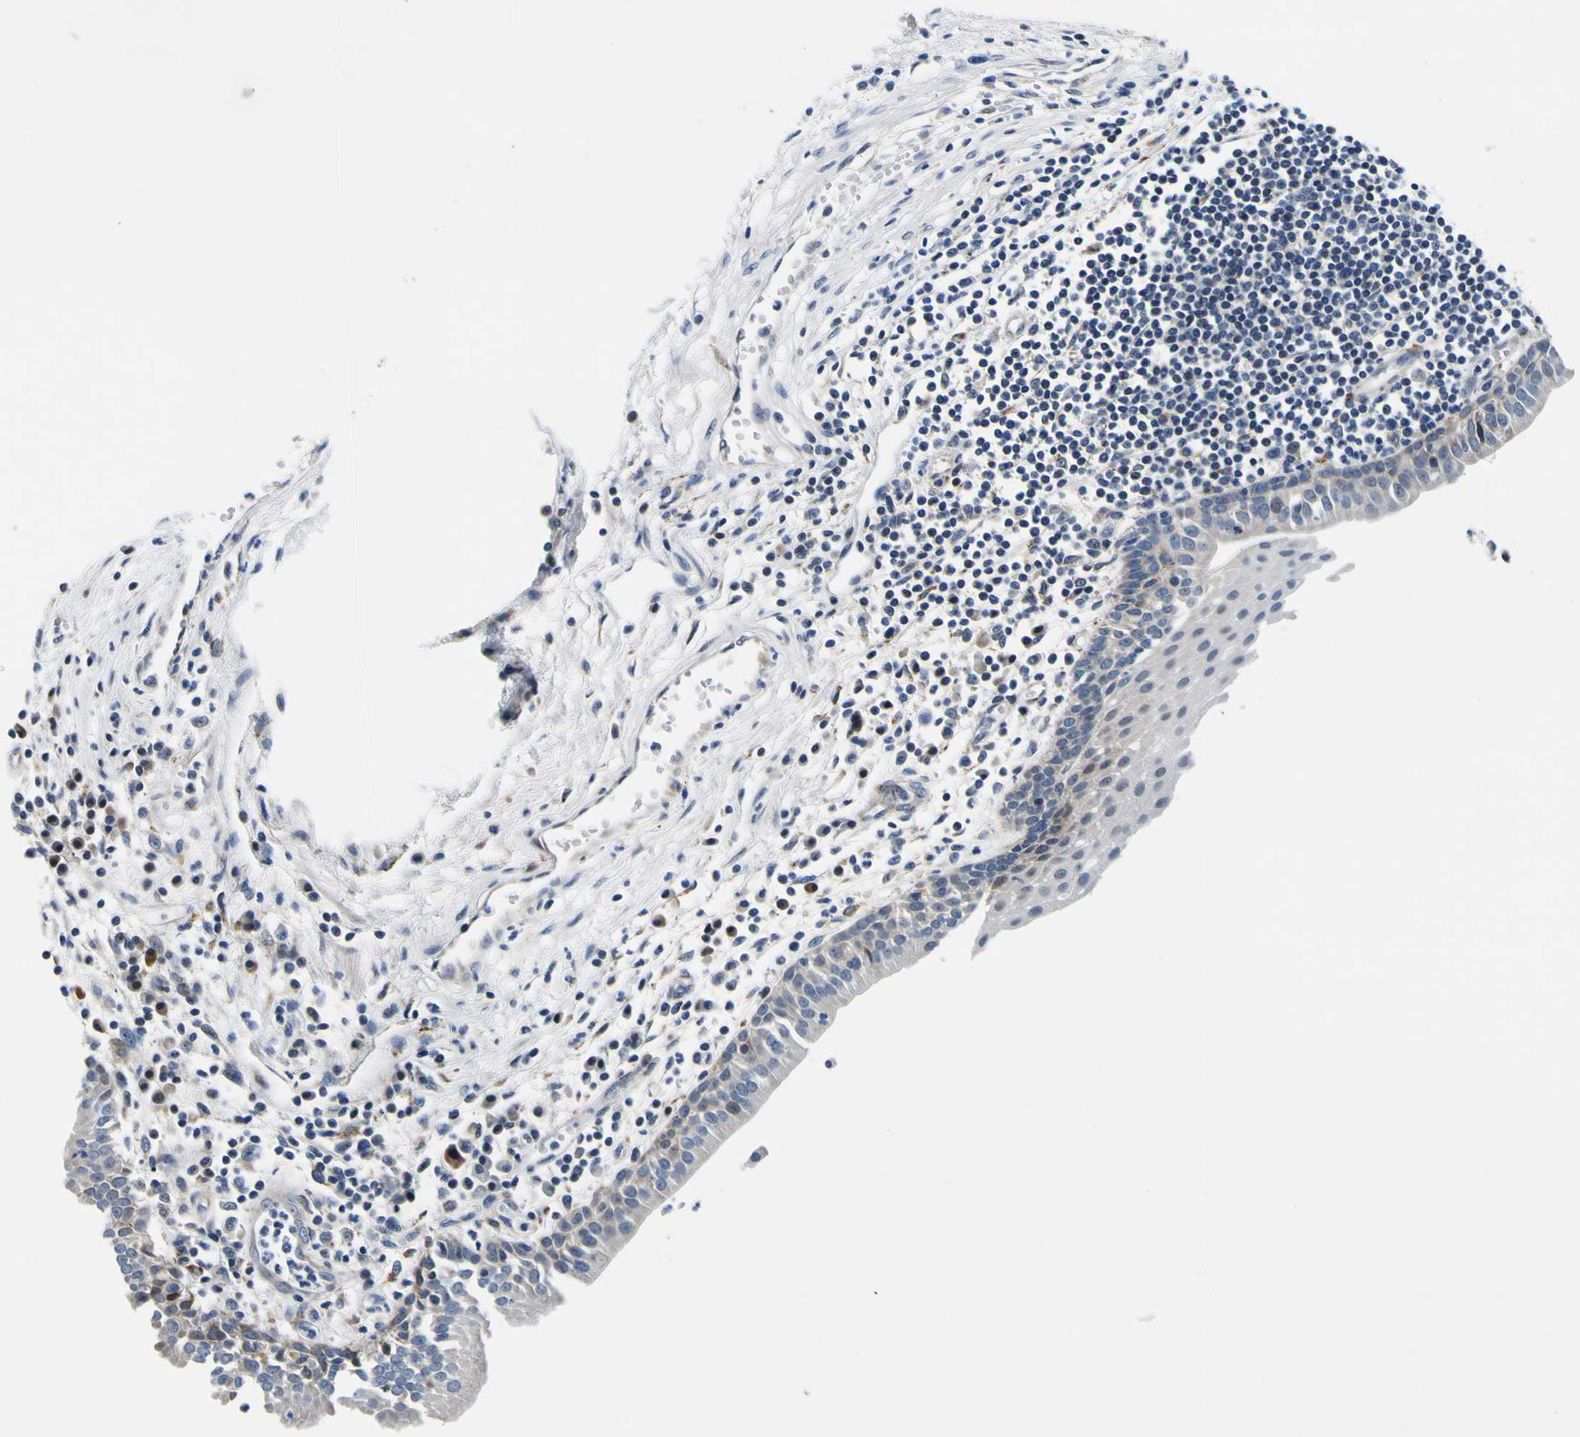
{"staining": {"intensity": "weak", "quantity": "<25%", "location": "cytoplasmic/membranous"}, "tissue": "urothelial cancer", "cell_type": "Tumor cells", "image_type": "cancer", "snomed": [{"axis": "morphology", "description": "Urothelial carcinoma, High grade"}, {"axis": "topography", "description": "Urinary bladder"}], "caption": "Immunohistochemical staining of human urothelial cancer demonstrates no significant expression in tumor cells.", "gene": "NLRP3", "patient": {"sex": "female", "age": 85}}